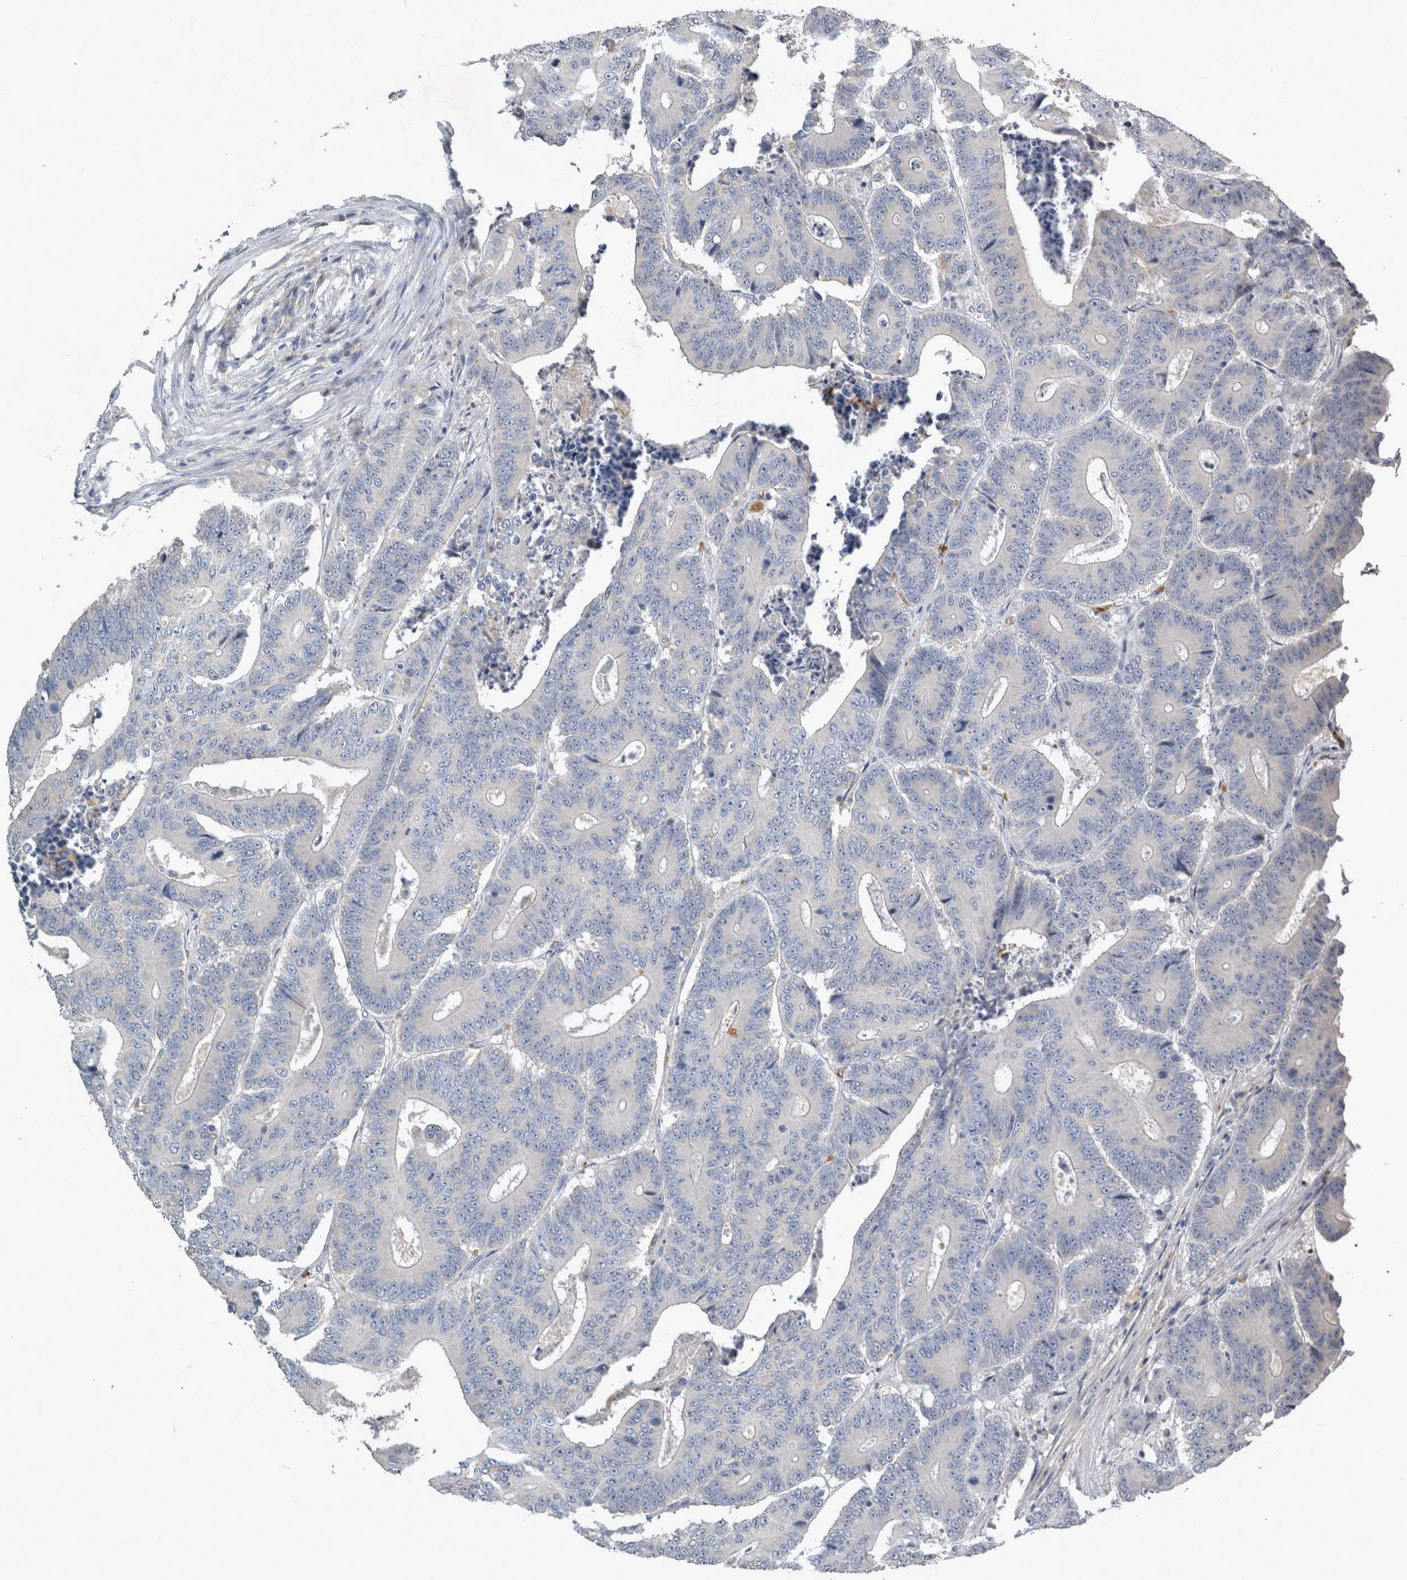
{"staining": {"intensity": "negative", "quantity": "none", "location": "none"}, "tissue": "colorectal cancer", "cell_type": "Tumor cells", "image_type": "cancer", "snomed": [{"axis": "morphology", "description": "Adenocarcinoma, NOS"}, {"axis": "topography", "description": "Colon"}], "caption": "This is a micrograph of IHC staining of colorectal adenocarcinoma, which shows no staining in tumor cells.", "gene": "SLC22A11", "patient": {"sex": "male", "age": 83}}